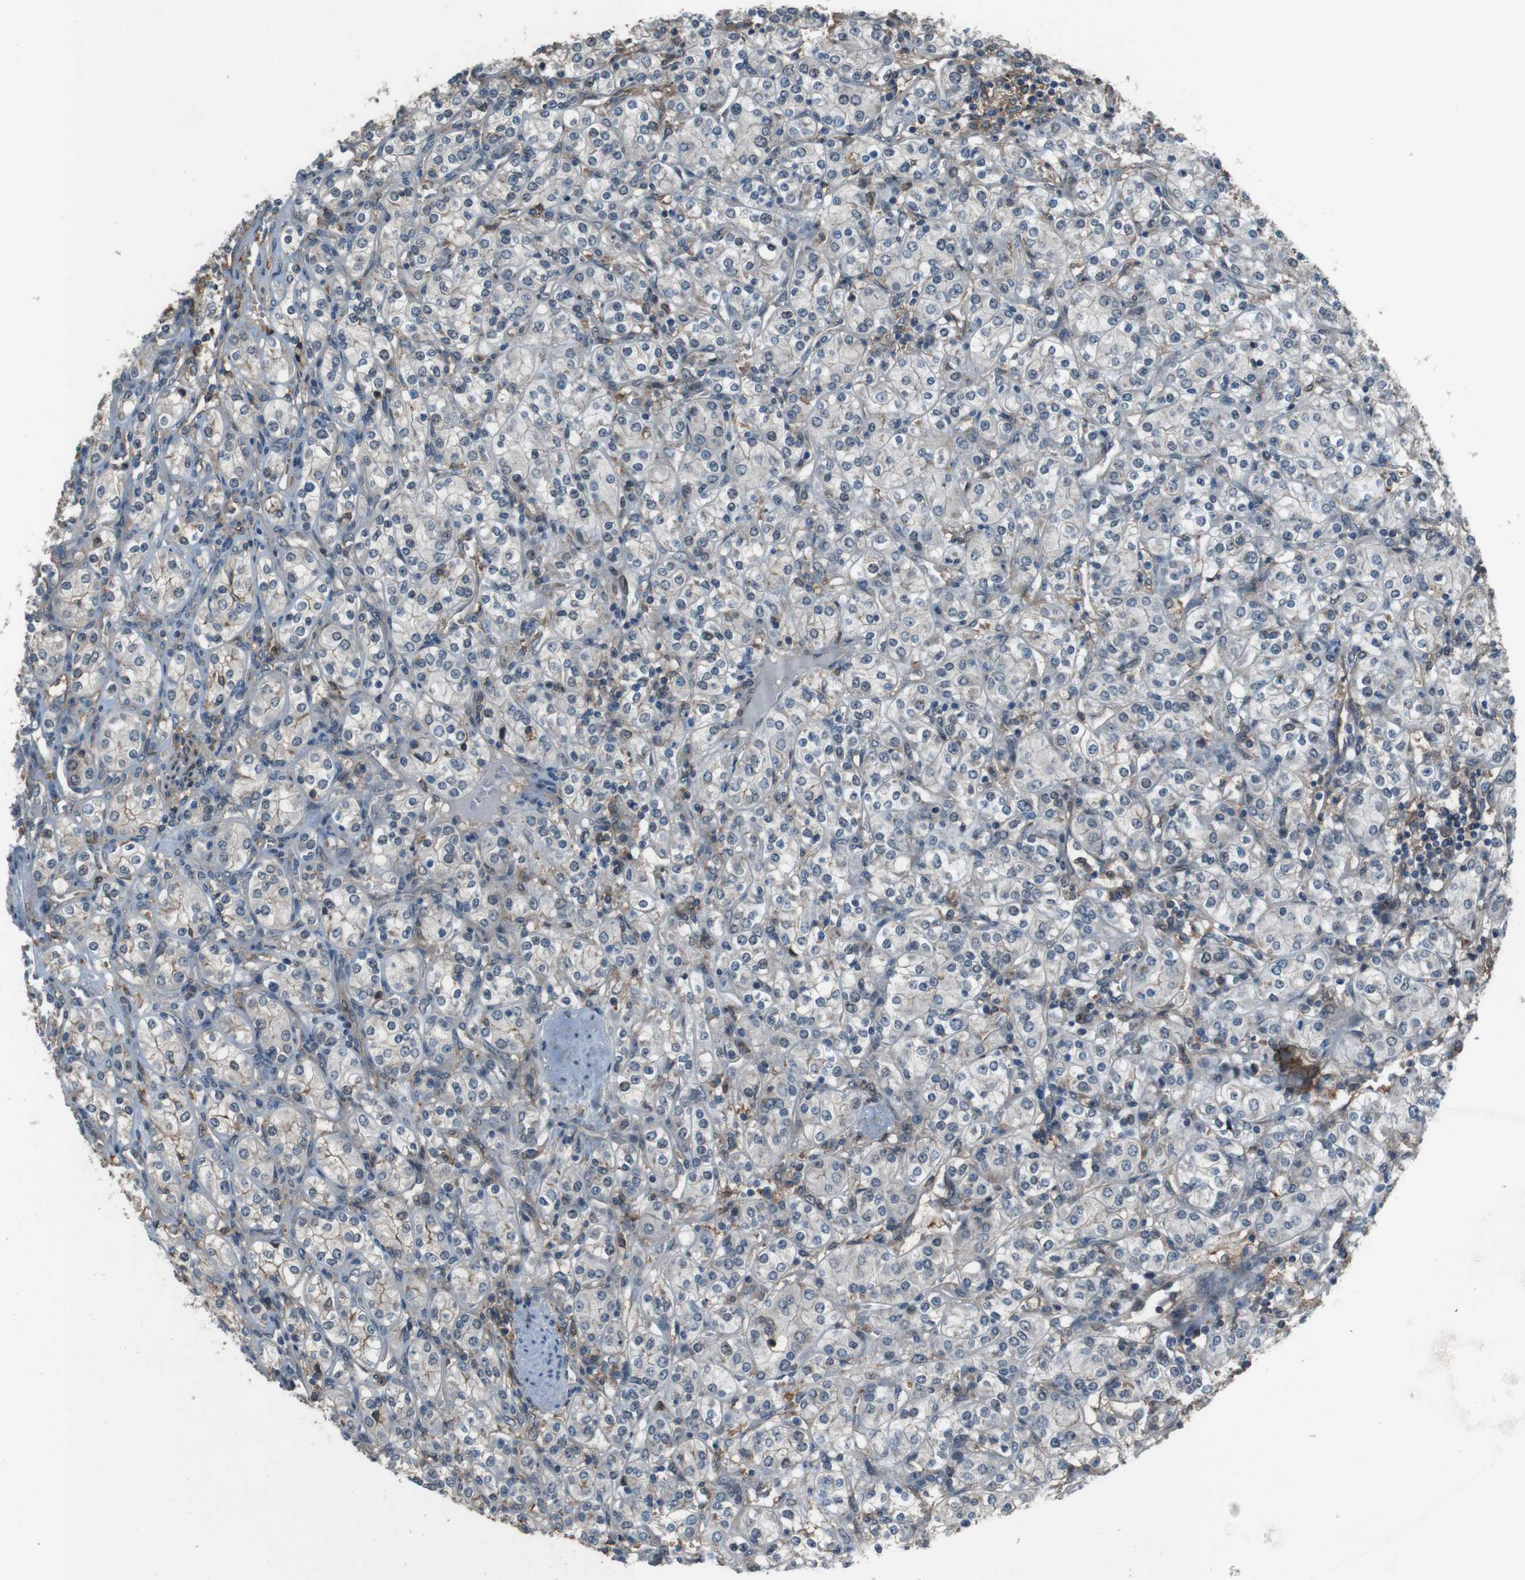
{"staining": {"intensity": "negative", "quantity": "none", "location": "none"}, "tissue": "renal cancer", "cell_type": "Tumor cells", "image_type": "cancer", "snomed": [{"axis": "morphology", "description": "Adenocarcinoma, NOS"}, {"axis": "topography", "description": "Kidney"}], "caption": "DAB immunohistochemical staining of human renal cancer reveals no significant expression in tumor cells.", "gene": "ATP2B1", "patient": {"sex": "male", "age": 77}}